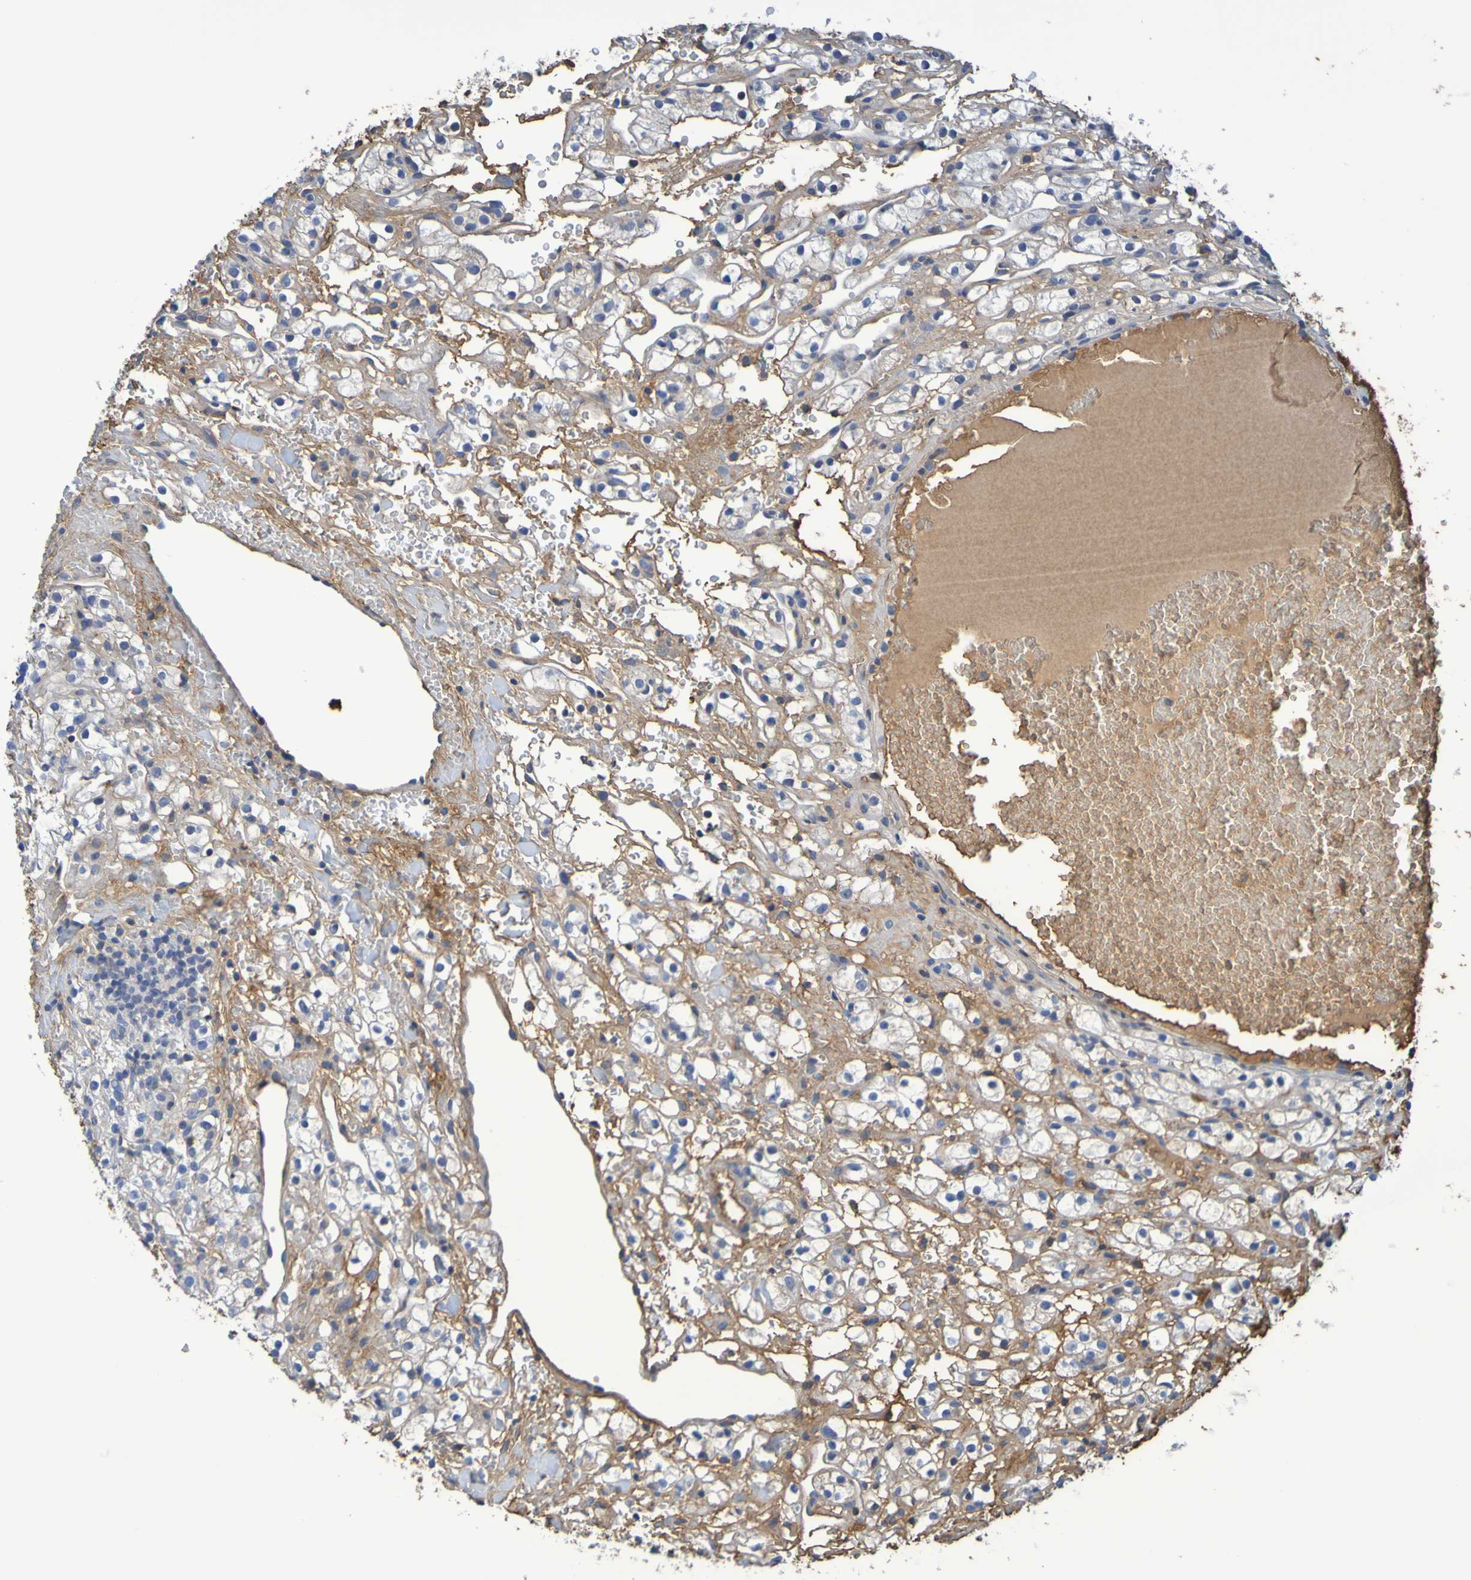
{"staining": {"intensity": "weak", "quantity": "<25%", "location": "cytoplasmic/membranous"}, "tissue": "renal cancer", "cell_type": "Tumor cells", "image_type": "cancer", "snomed": [{"axis": "morphology", "description": "Adenocarcinoma, NOS"}, {"axis": "topography", "description": "Kidney"}], "caption": "A histopathology image of renal cancer (adenocarcinoma) stained for a protein displays no brown staining in tumor cells. (Stains: DAB IHC with hematoxylin counter stain, Microscopy: brightfield microscopy at high magnification).", "gene": "GAB3", "patient": {"sex": "male", "age": 61}}